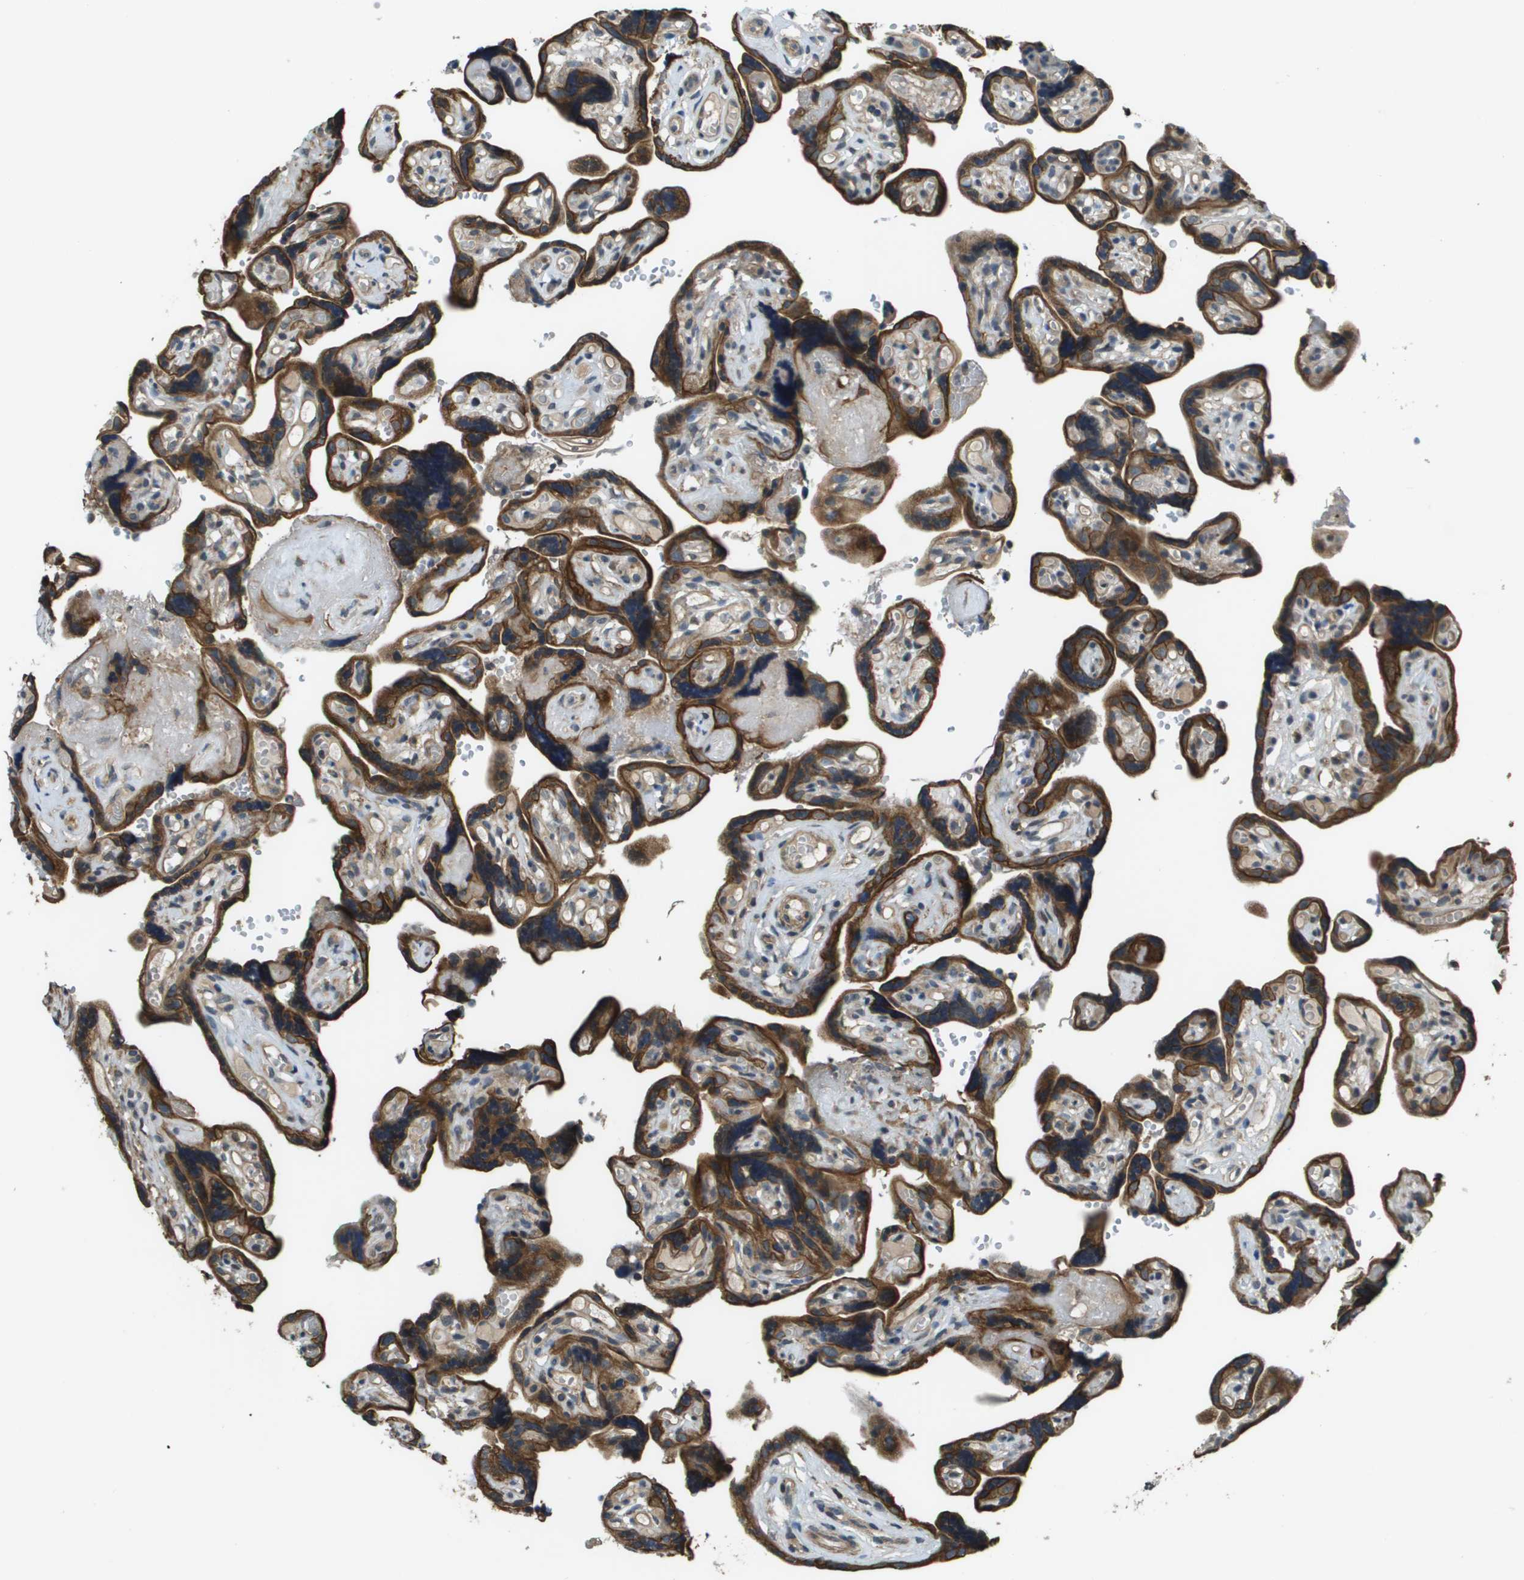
{"staining": {"intensity": "moderate", "quantity": ">75%", "location": "cytoplasmic/membranous"}, "tissue": "placenta", "cell_type": "Decidual cells", "image_type": "normal", "snomed": [{"axis": "morphology", "description": "Normal tissue, NOS"}, {"axis": "topography", "description": "Placenta"}], "caption": "A photomicrograph of human placenta stained for a protein displays moderate cytoplasmic/membranous brown staining in decidual cells.", "gene": "CDKN2C", "patient": {"sex": "female", "age": 30}}